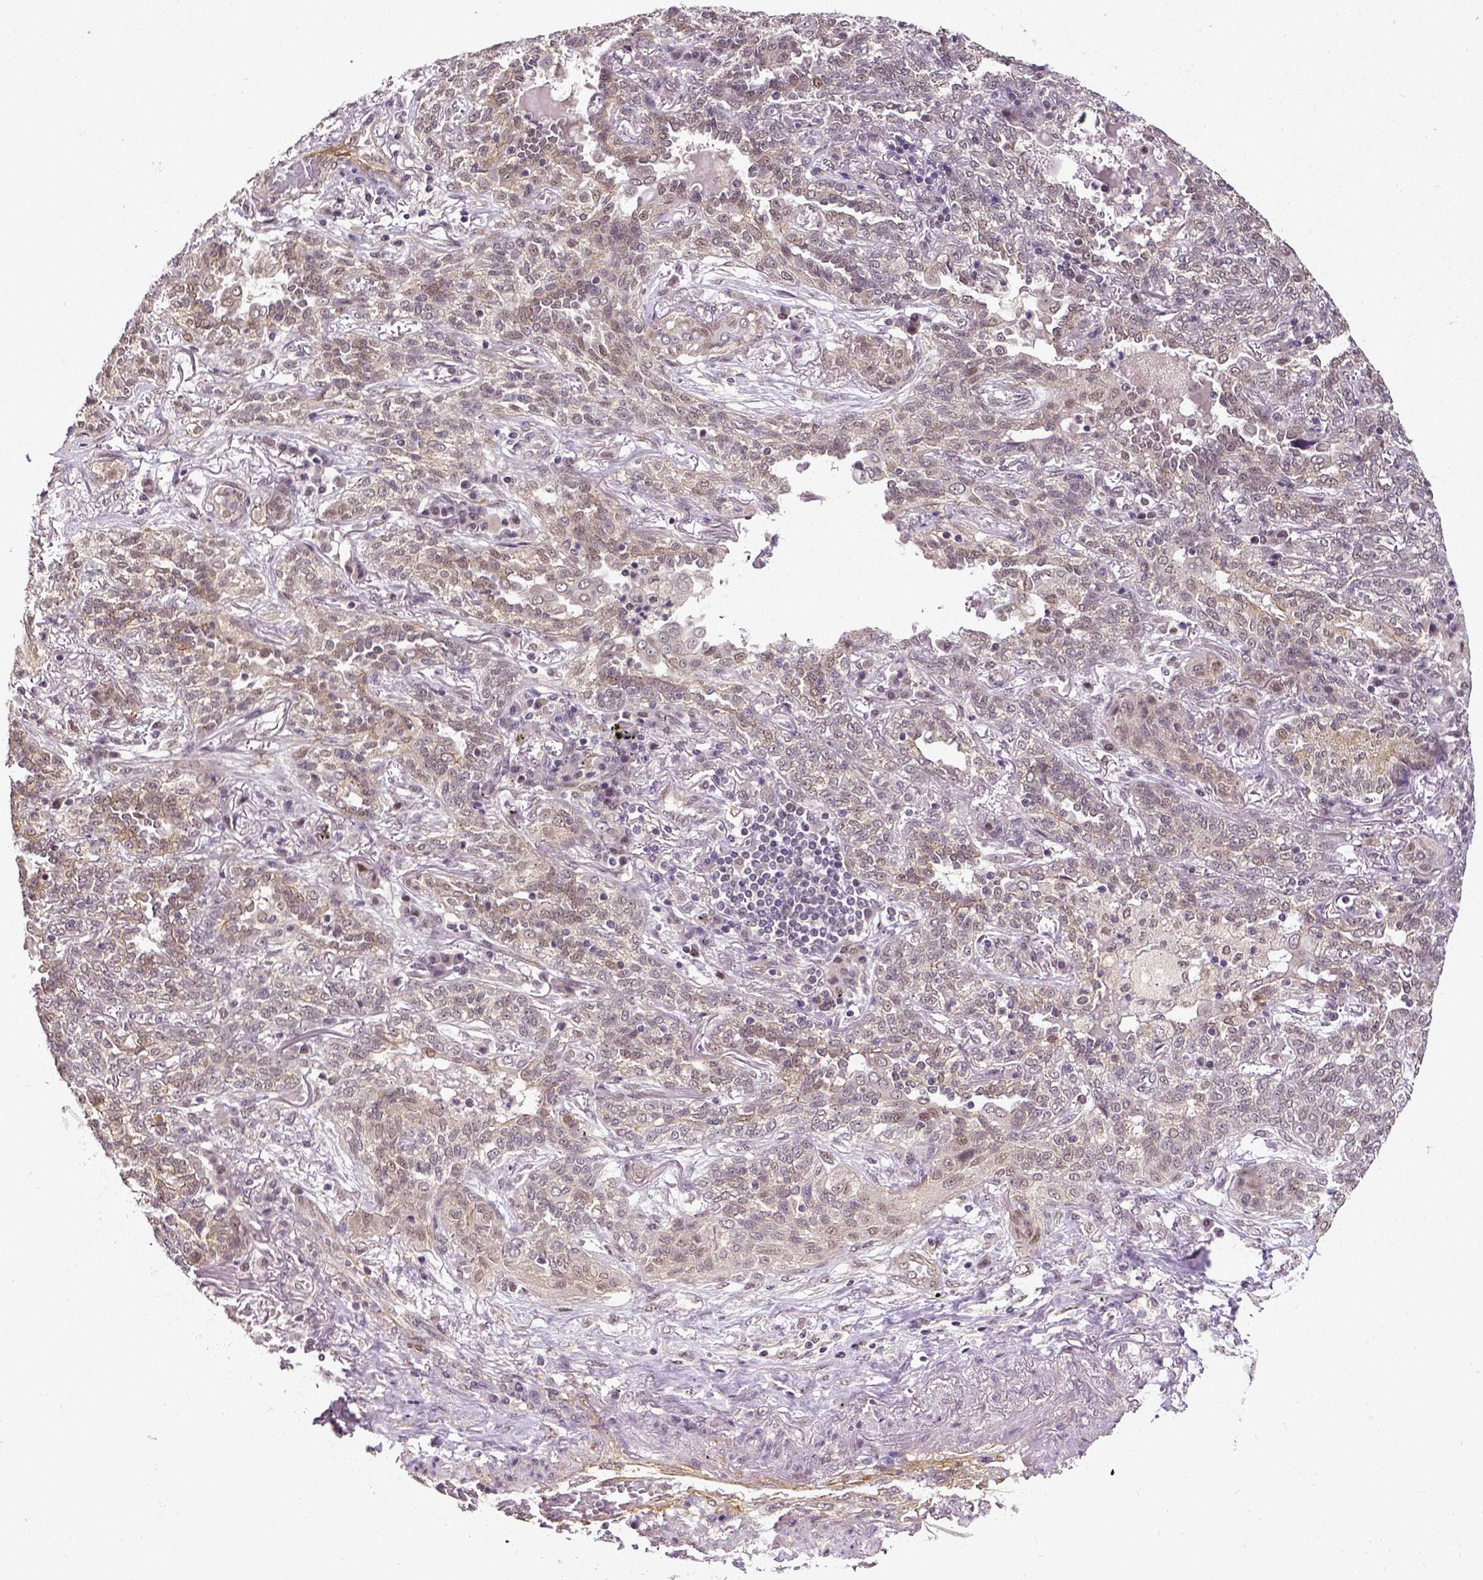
{"staining": {"intensity": "weak", "quantity": ">75%", "location": "cytoplasmic/membranous"}, "tissue": "lung cancer", "cell_type": "Tumor cells", "image_type": "cancer", "snomed": [{"axis": "morphology", "description": "Squamous cell carcinoma, NOS"}, {"axis": "topography", "description": "Lung"}], "caption": "IHC histopathology image of neoplastic tissue: human lung squamous cell carcinoma stained using immunohistochemistry (IHC) exhibits low levels of weak protein expression localized specifically in the cytoplasmic/membranous of tumor cells, appearing as a cytoplasmic/membranous brown color.", "gene": "DICER1", "patient": {"sex": "female", "age": 70}}